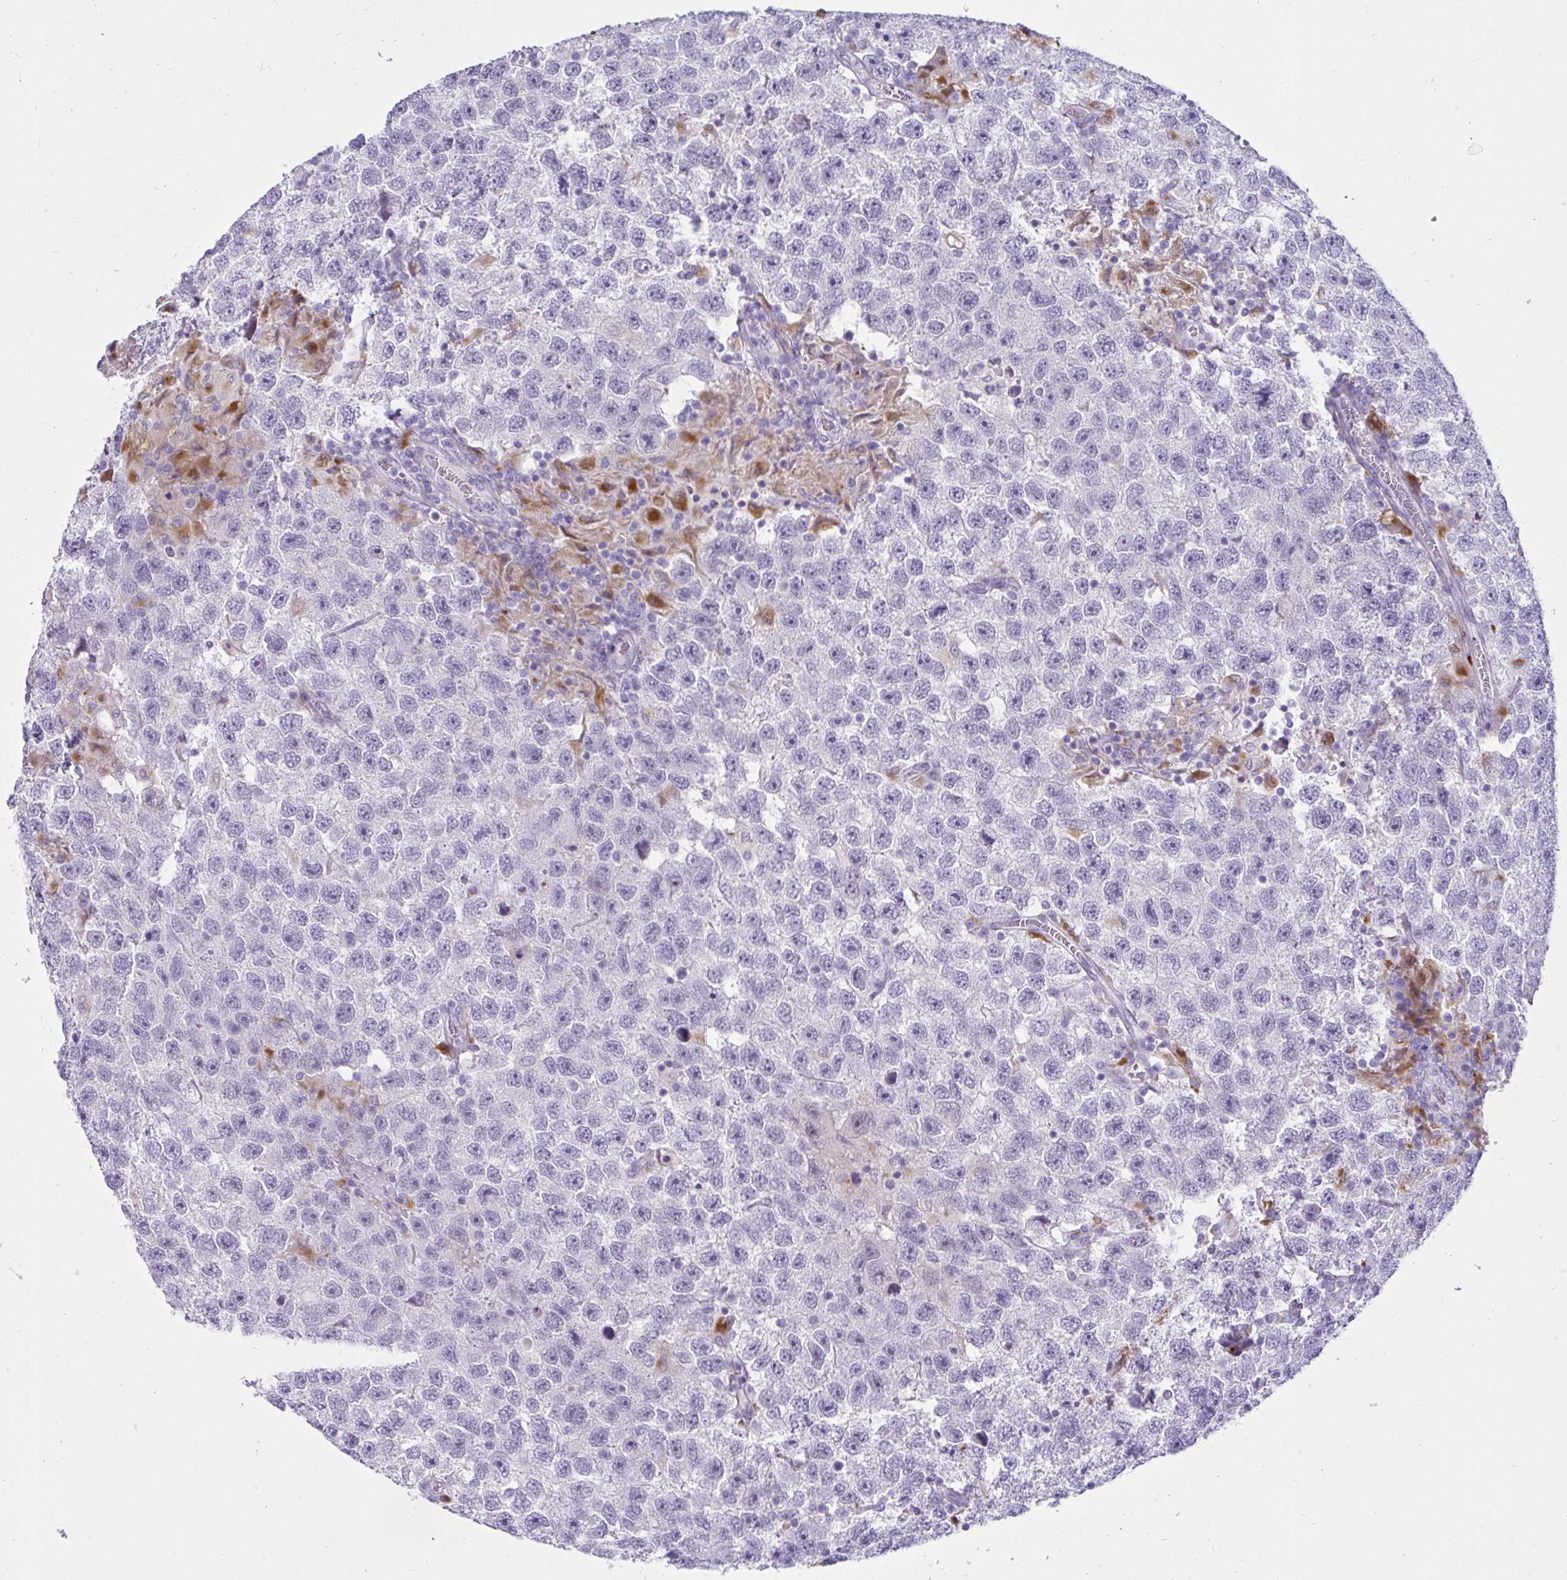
{"staining": {"intensity": "negative", "quantity": "none", "location": "none"}, "tissue": "testis cancer", "cell_type": "Tumor cells", "image_type": "cancer", "snomed": [{"axis": "morphology", "description": "Seminoma, NOS"}, {"axis": "topography", "description": "Testis"}], "caption": "This is a micrograph of immunohistochemistry (IHC) staining of seminoma (testis), which shows no positivity in tumor cells.", "gene": "CTSZ", "patient": {"sex": "male", "age": 26}}